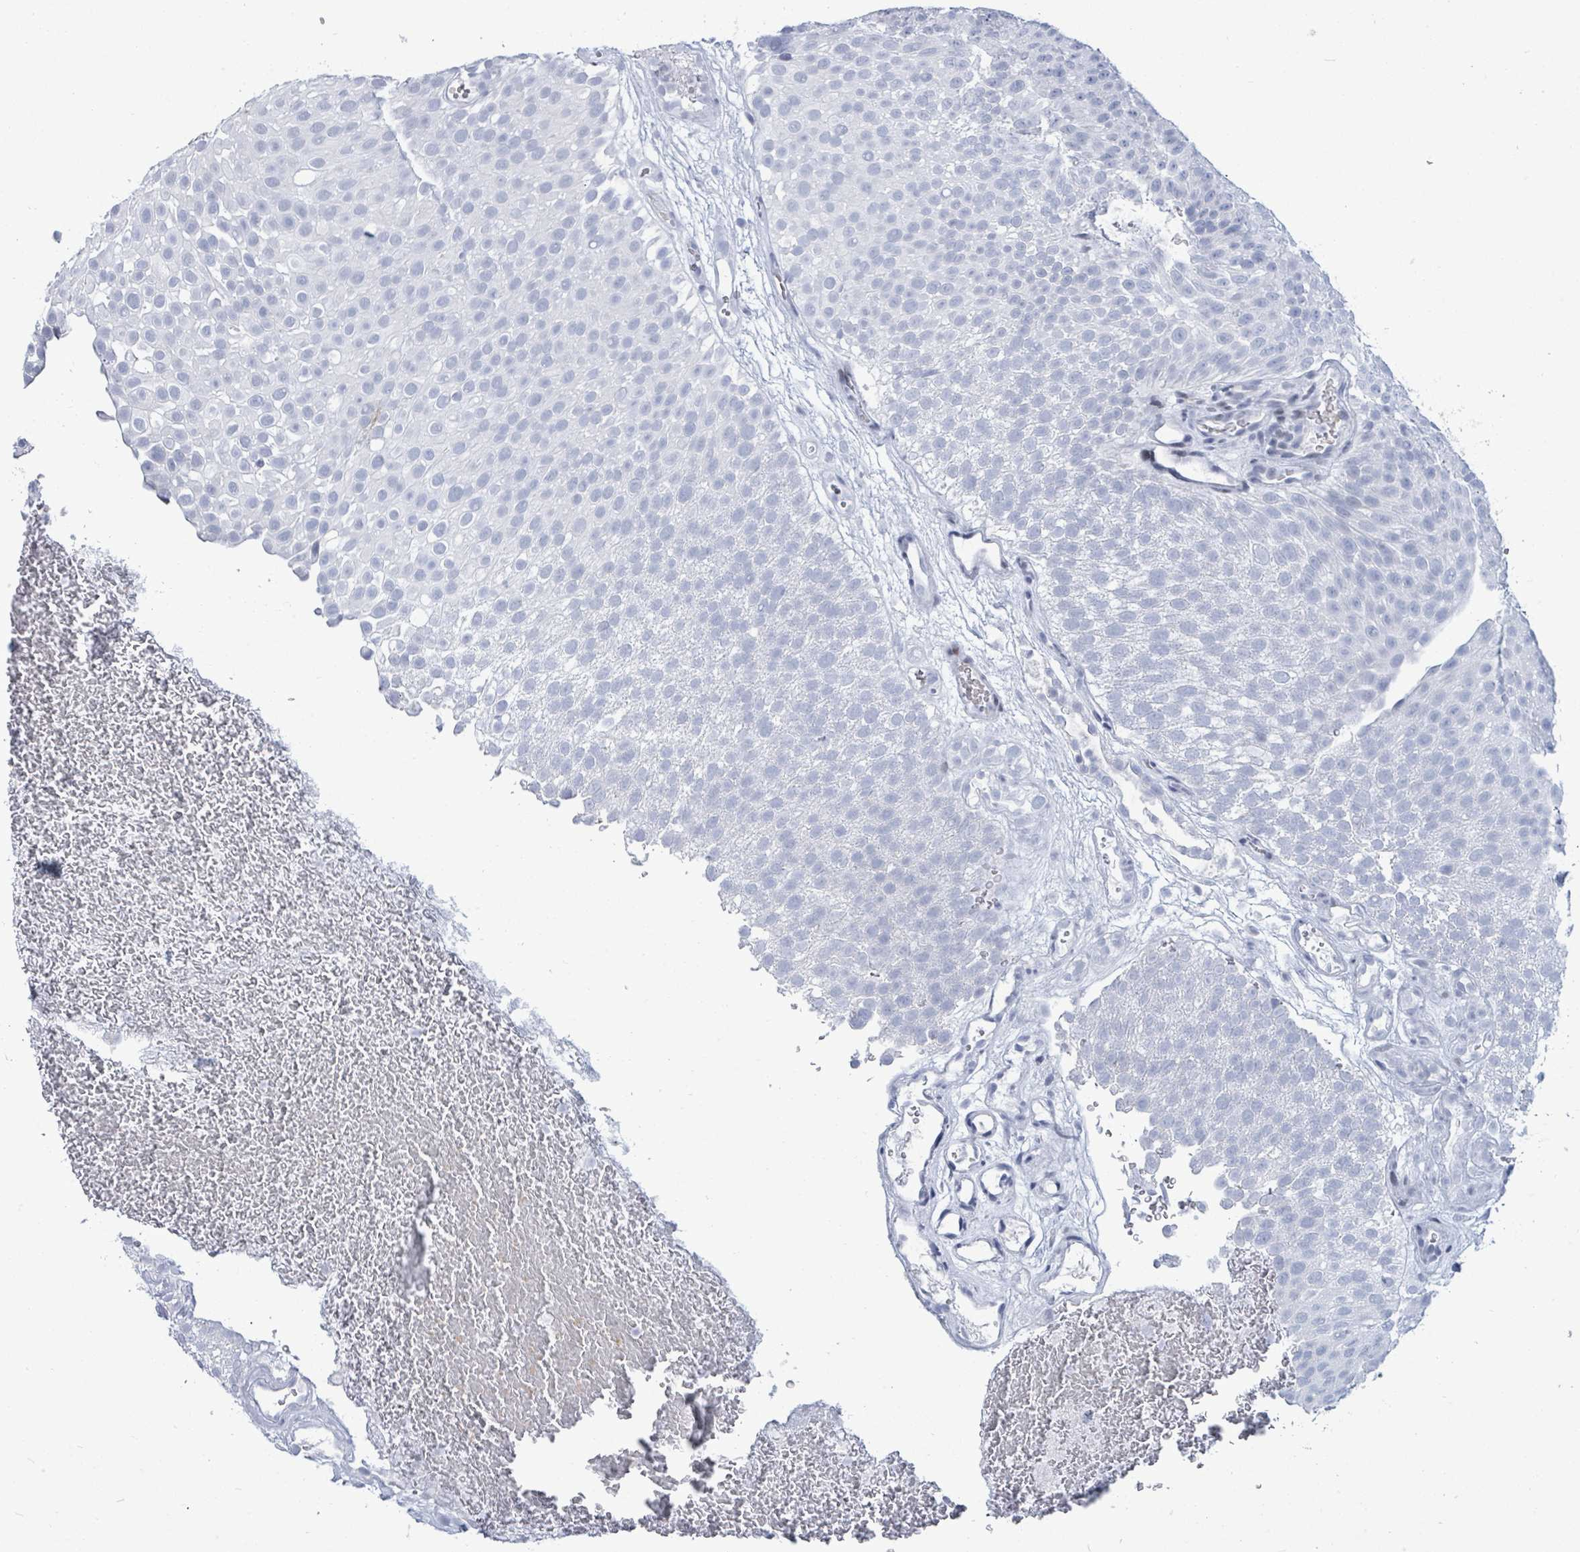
{"staining": {"intensity": "negative", "quantity": "none", "location": "none"}, "tissue": "urothelial cancer", "cell_type": "Tumor cells", "image_type": "cancer", "snomed": [{"axis": "morphology", "description": "Urothelial carcinoma, Low grade"}, {"axis": "topography", "description": "Urinary bladder"}], "caption": "Tumor cells show no significant protein staining in urothelial carcinoma (low-grade). Brightfield microscopy of immunohistochemistry (IHC) stained with DAB (3,3'-diaminobenzidine) (brown) and hematoxylin (blue), captured at high magnification.", "gene": "MALL", "patient": {"sex": "male", "age": 78}}